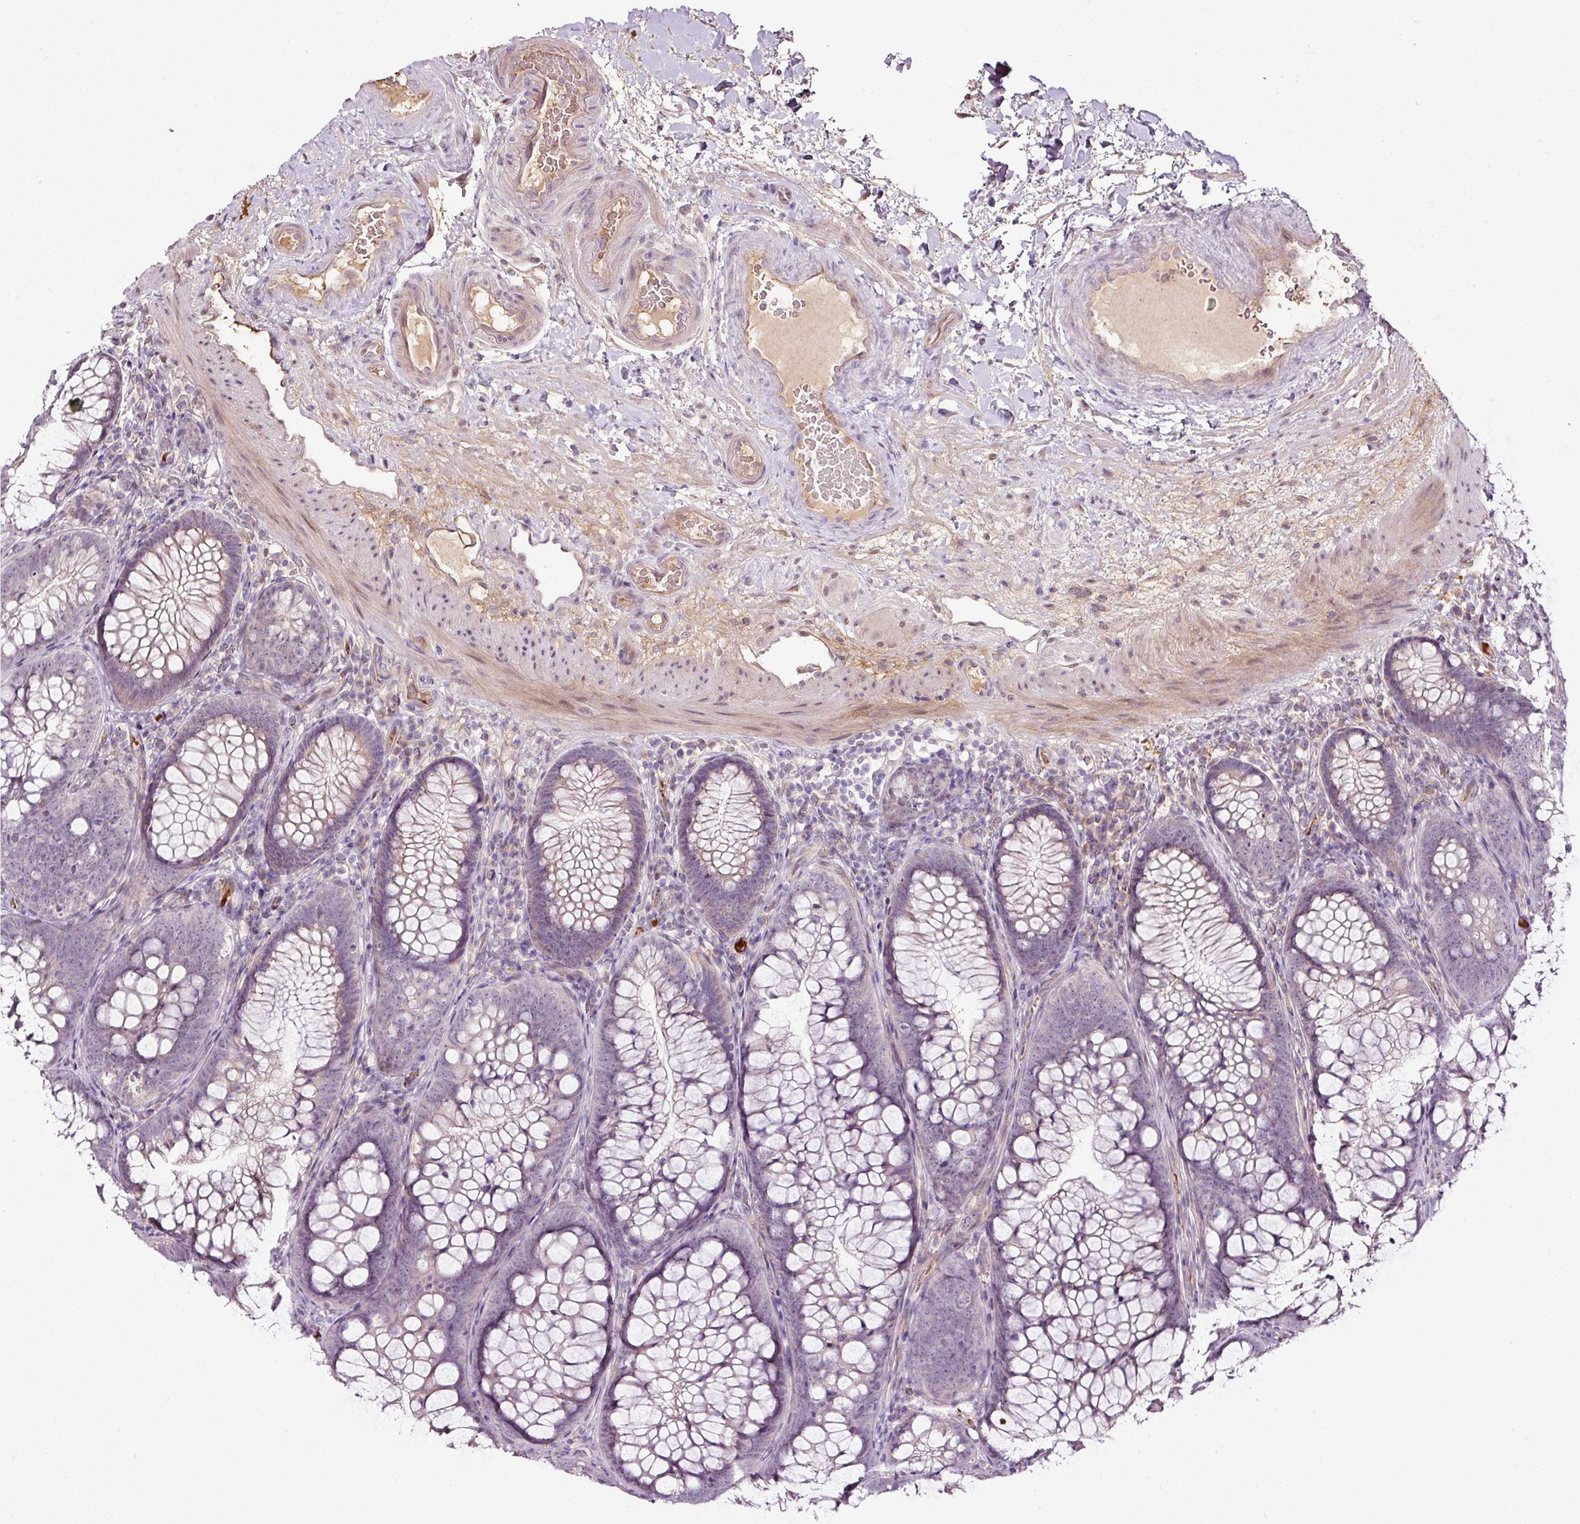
{"staining": {"intensity": "weak", "quantity": "25%-75%", "location": "cytoplasmic/membranous"}, "tissue": "colon", "cell_type": "Endothelial cells", "image_type": "normal", "snomed": [{"axis": "morphology", "description": "Normal tissue, NOS"}, {"axis": "morphology", "description": "Adenoma, NOS"}, {"axis": "topography", "description": "Soft tissue"}, {"axis": "topography", "description": "Colon"}], "caption": "IHC (DAB (3,3'-diaminobenzidine)) staining of benign colon exhibits weak cytoplasmic/membranous protein expression in approximately 25%-75% of endothelial cells.", "gene": "LRRC24", "patient": {"sex": "male", "age": 47}}